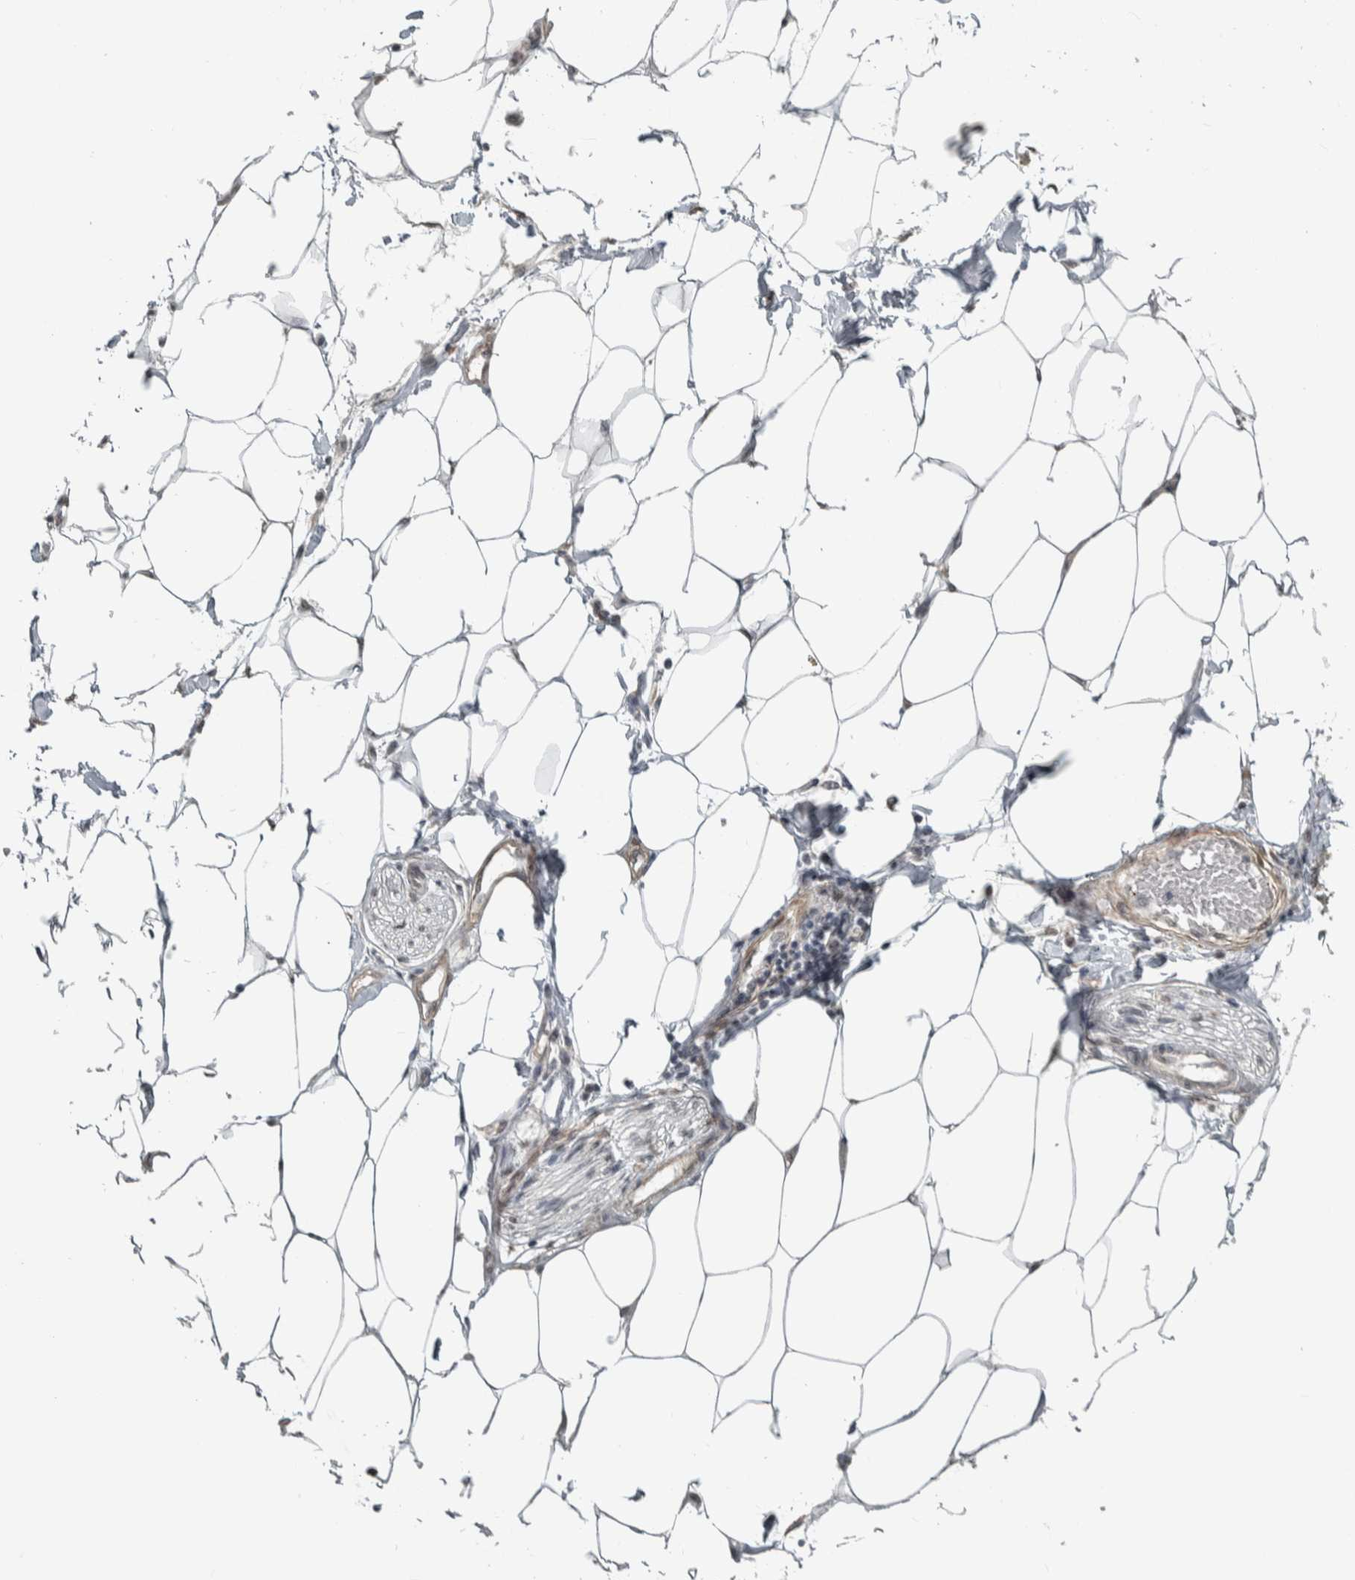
{"staining": {"intensity": "negative", "quantity": "none", "location": "none"}, "tissue": "adipose tissue", "cell_type": "Adipocytes", "image_type": "normal", "snomed": [{"axis": "morphology", "description": "Normal tissue, NOS"}, {"axis": "morphology", "description": "Adenocarcinoma, NOS"}, {"axis": "topography", "description": "Colon"}, {"axis": "topography", "description": "Peripheral nerve tissue"}], "caption": "DAB (3,3'-diaminobenzidine) immunohistochemical staining of normal human adipose tissue shows no significant staining in adipocytes. Nuclei are stained in blue.", "gene": "DDX42", "patient": {"sex": "male", "age": 14}}